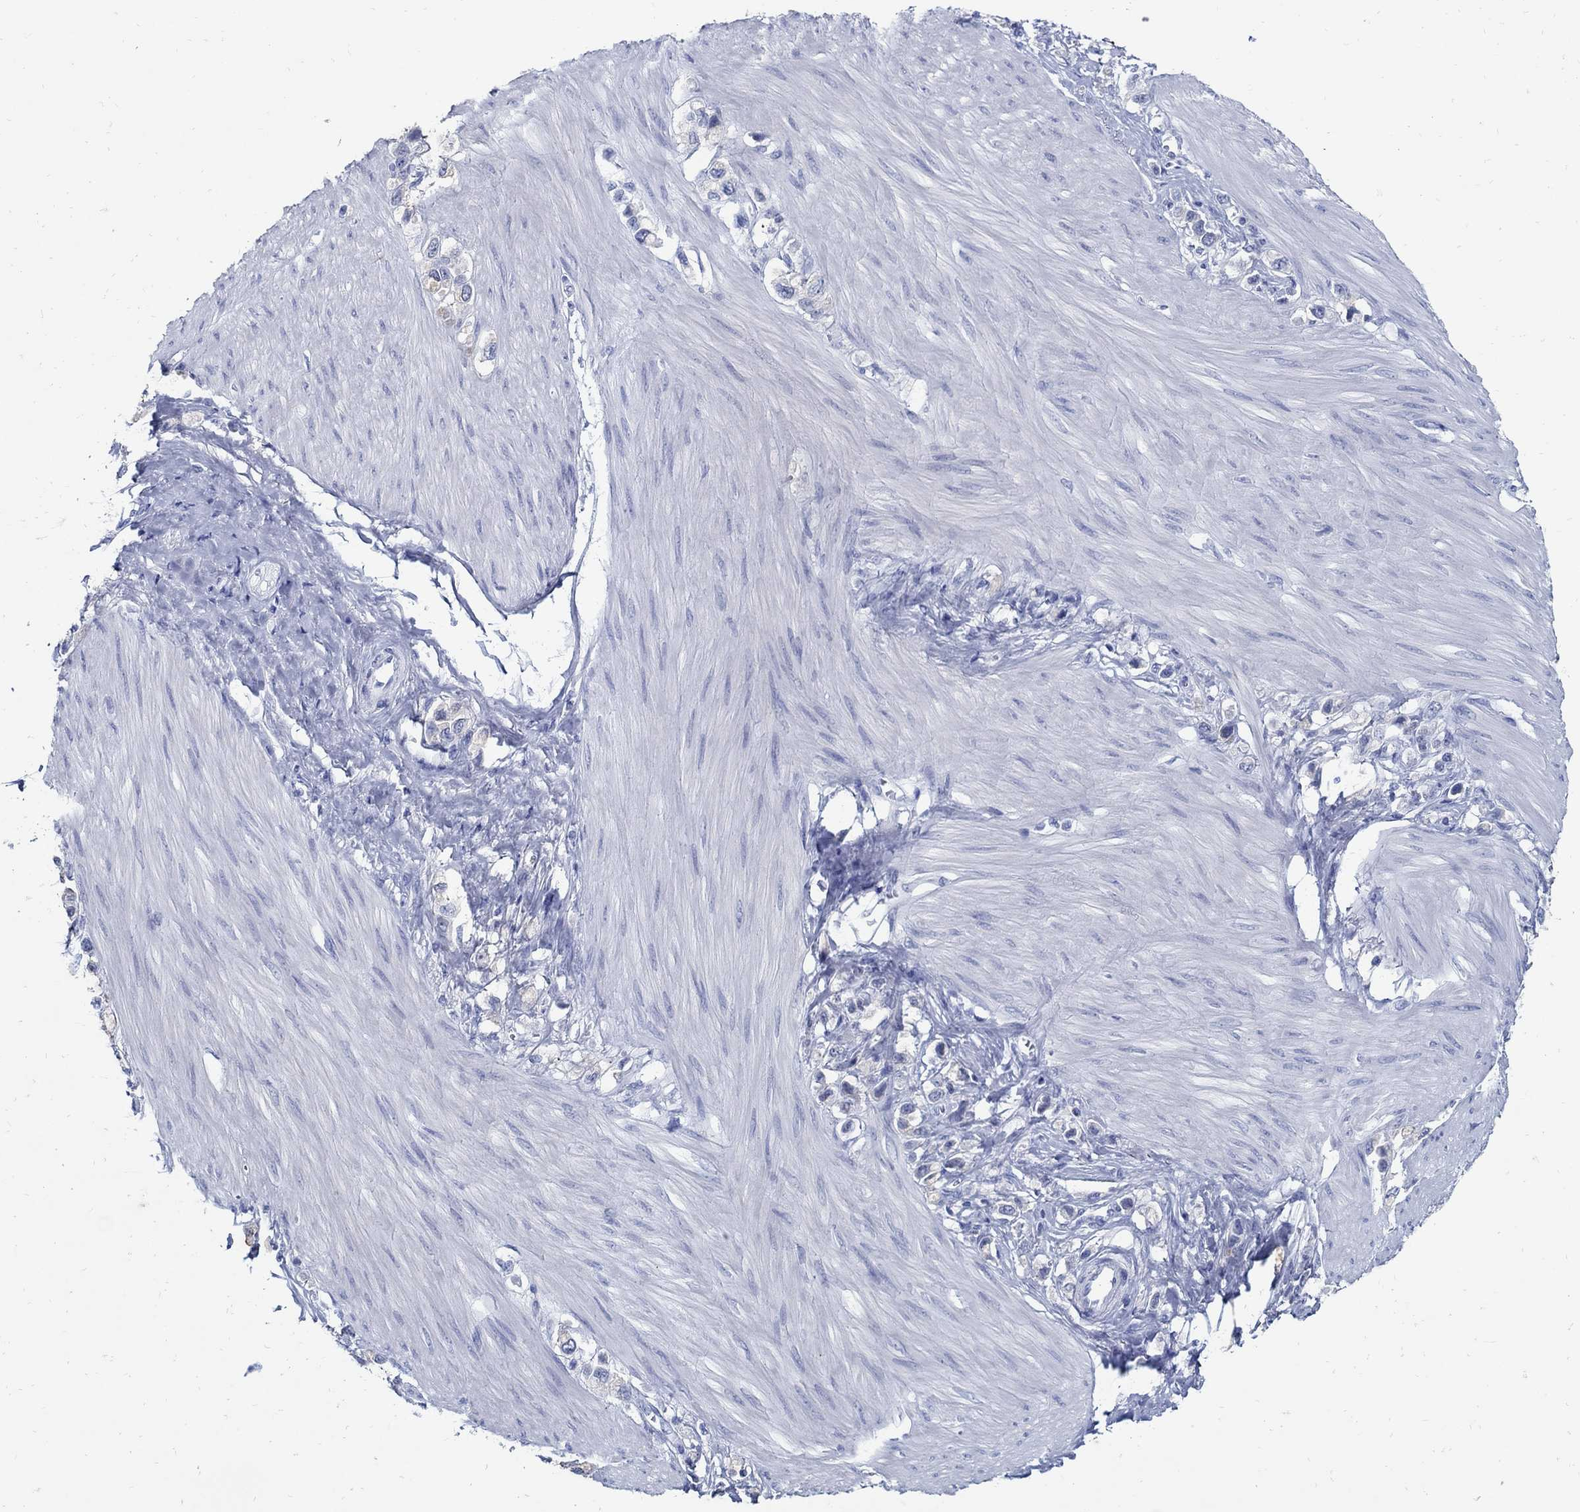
{"staining": {"intensity": "negative", "quantity": "none", "location": "none"}, "tissue": "stomach cancer", "cell_type": "Tumor cells", "image_type": "cancer", "snomed": [{"axis": "morphology", "description": "Normal tissue, NOS"}, {"axis": "morphology", "description": "Adenocarcinoma, NOS"}, {"axis": "morphology", "description": "Adenocarcinoma, High grade"}, {"axis": "topography", "description": "Stomach, upper"}, {"axis": "topography", "description": "Stomach"}], "caption": "This photomicrograph is of adenocarcinoma (stomach) stained with immunohistochemistry to label a protein in brown with the nuclei are counter-stained blue. There is no expression in tumor cells.", "gene": "PAX9", "patient": {"sex": "female", "age": 65}}